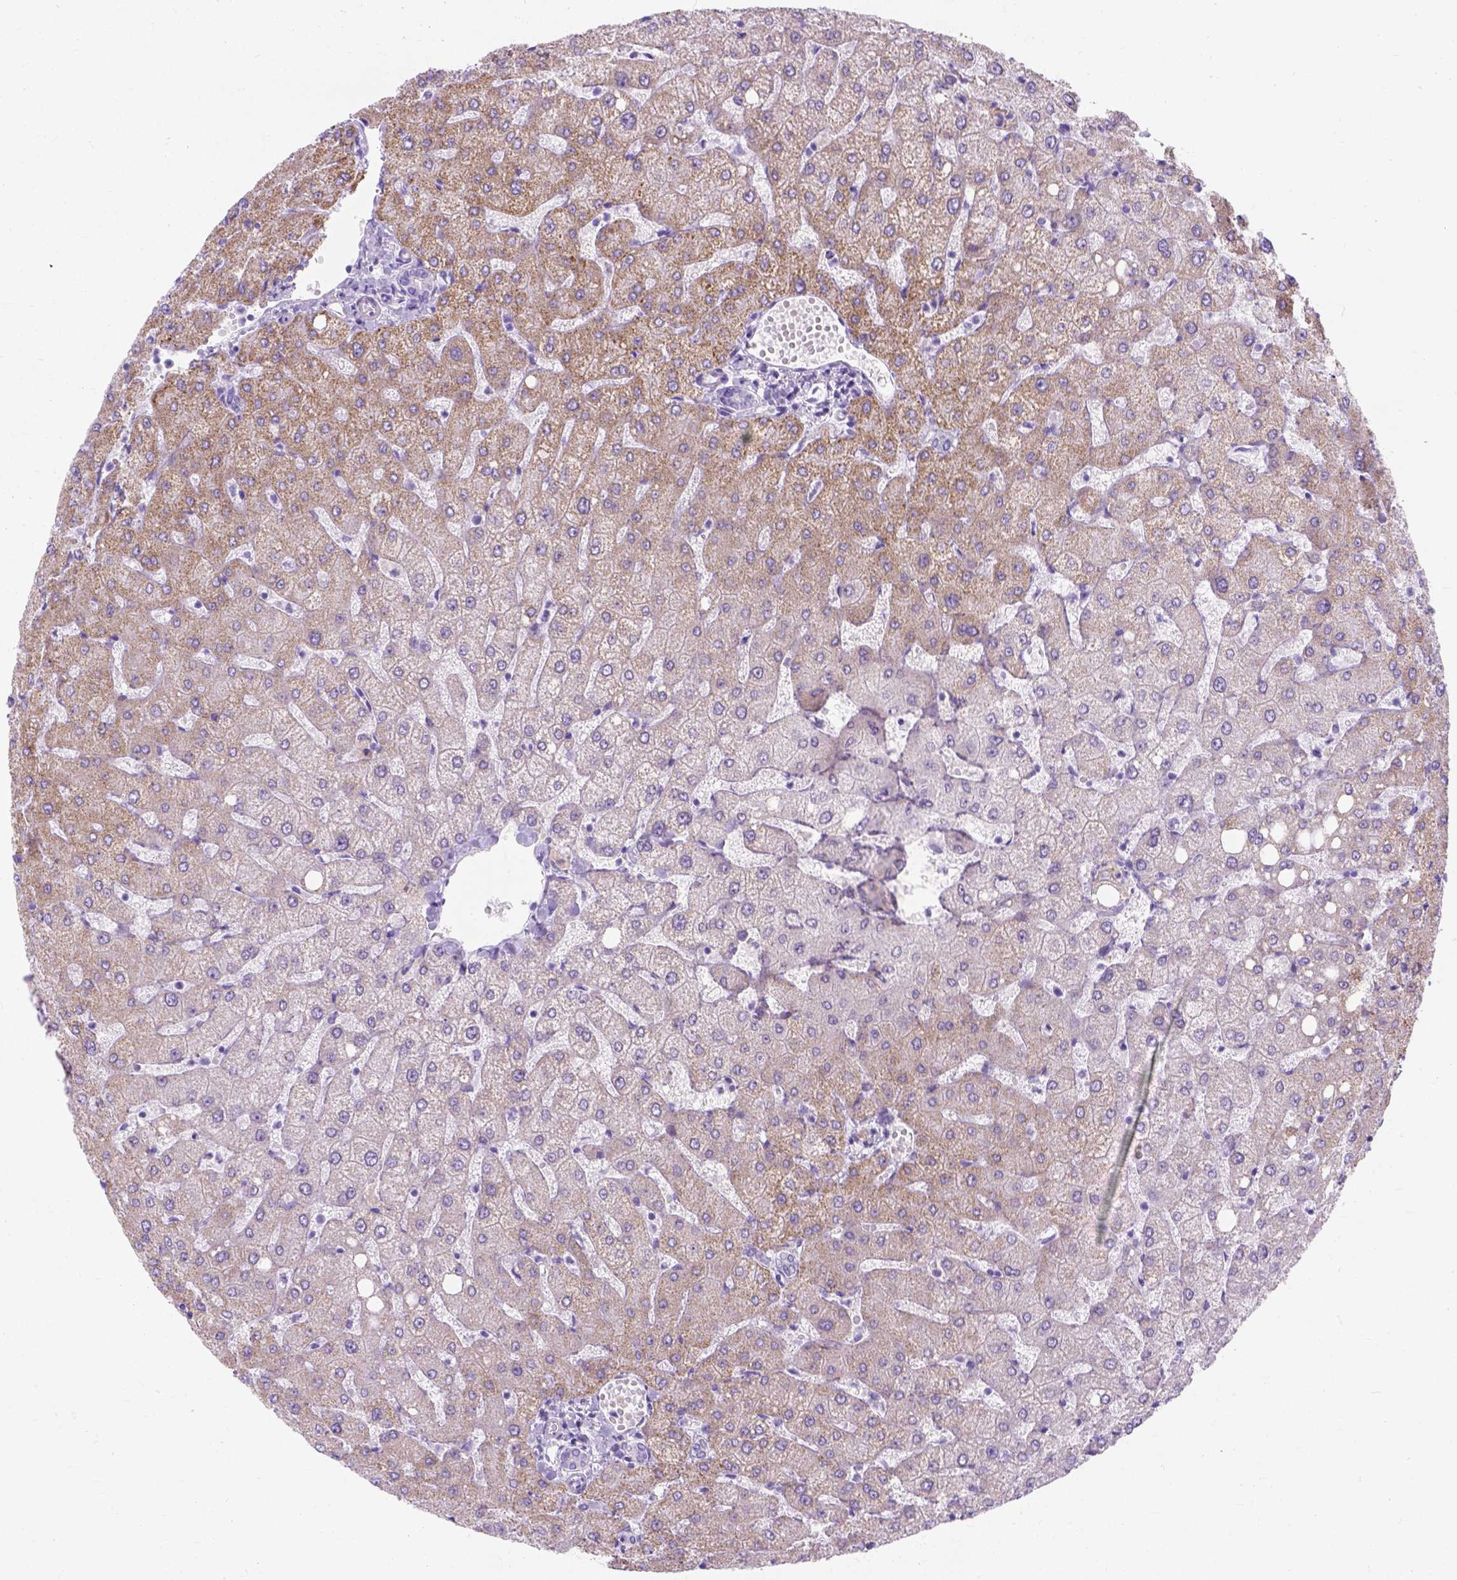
{"staining": {"intensity": "negative", "quantity": "none", "location": "none"}, "tissue": "liver", "cell_type": "Cholangiocytes", "image_type": "normal", "snomed": [{"axis": "morphology", "description": "Normal tissue, NOS"}, {"axis": "topography", "description": "Liver"}], "caption": "Immunohistochemistry (IHC) micrograph of normal human liver stained for a protein (brown), which displays no expression in cholangiocytes. Nuclei are stained in blue.", "gene": "MYH15", "patient": {"sex": "female", "age": 54}}